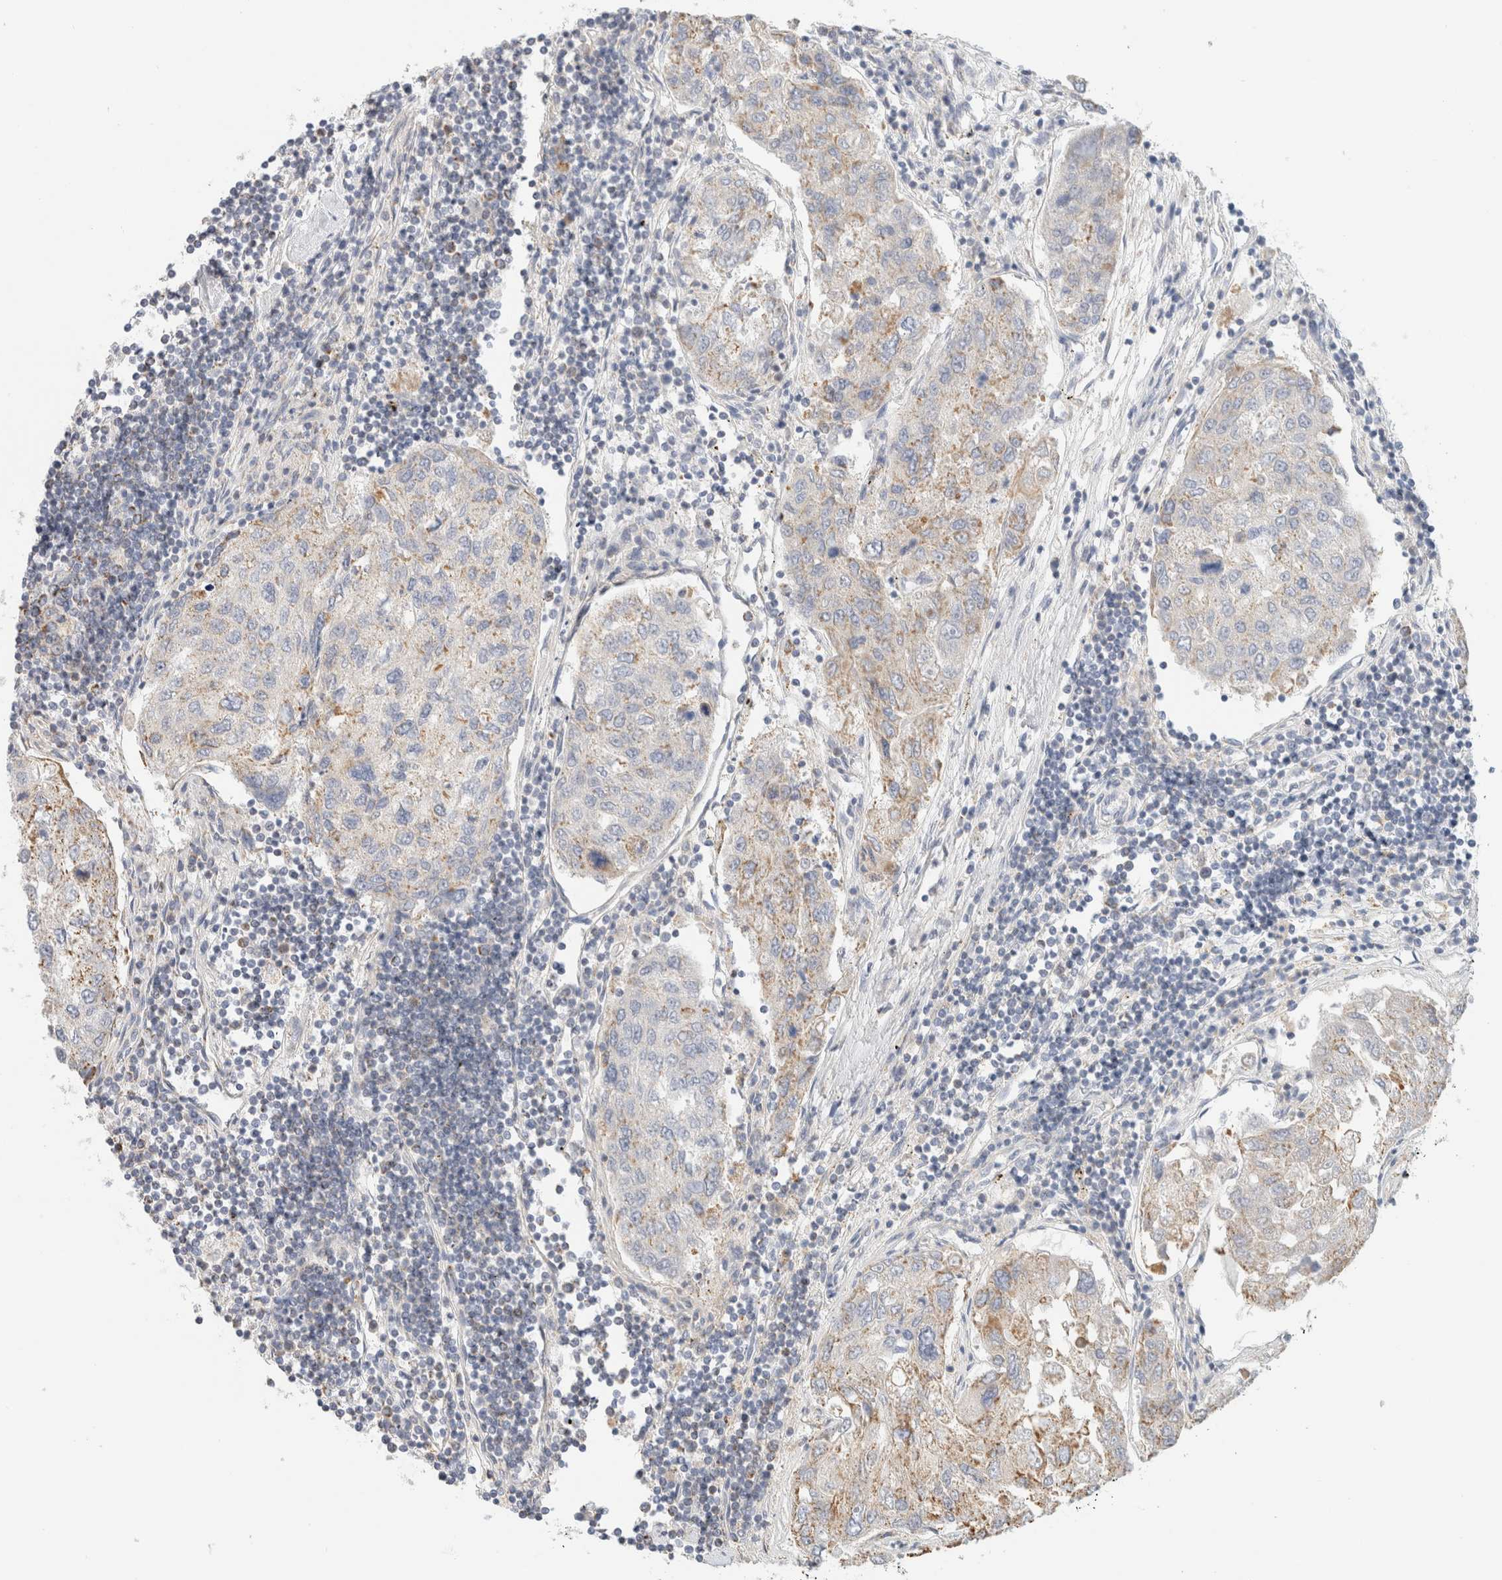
{"staining": {"intensity": "weak", "quantity": "25%-75%", "location": "cytoplasmic/membranous"}, "tissue": "urothelial cancer", "cell_type": "Tumor cells", "image_type": "cancer", "snomed": [{"axis": "morphology", "description": "Urothelial carcinoma, High grade"}, {"axis": "topography", "description": "Lymph node"}, {"axis": "topography", "description": "Urinary bladder"}], "caption": "A high-resolution micrograph shows immunohistochemistry (IHC) staining of high-grade urothelial carcinoma, which shows weak cytoplasmic/membranous positivity in about 25%-75% of tumor cells.", "gene": "HDHD3", "patient": {"sex": "male", "age": 51}}